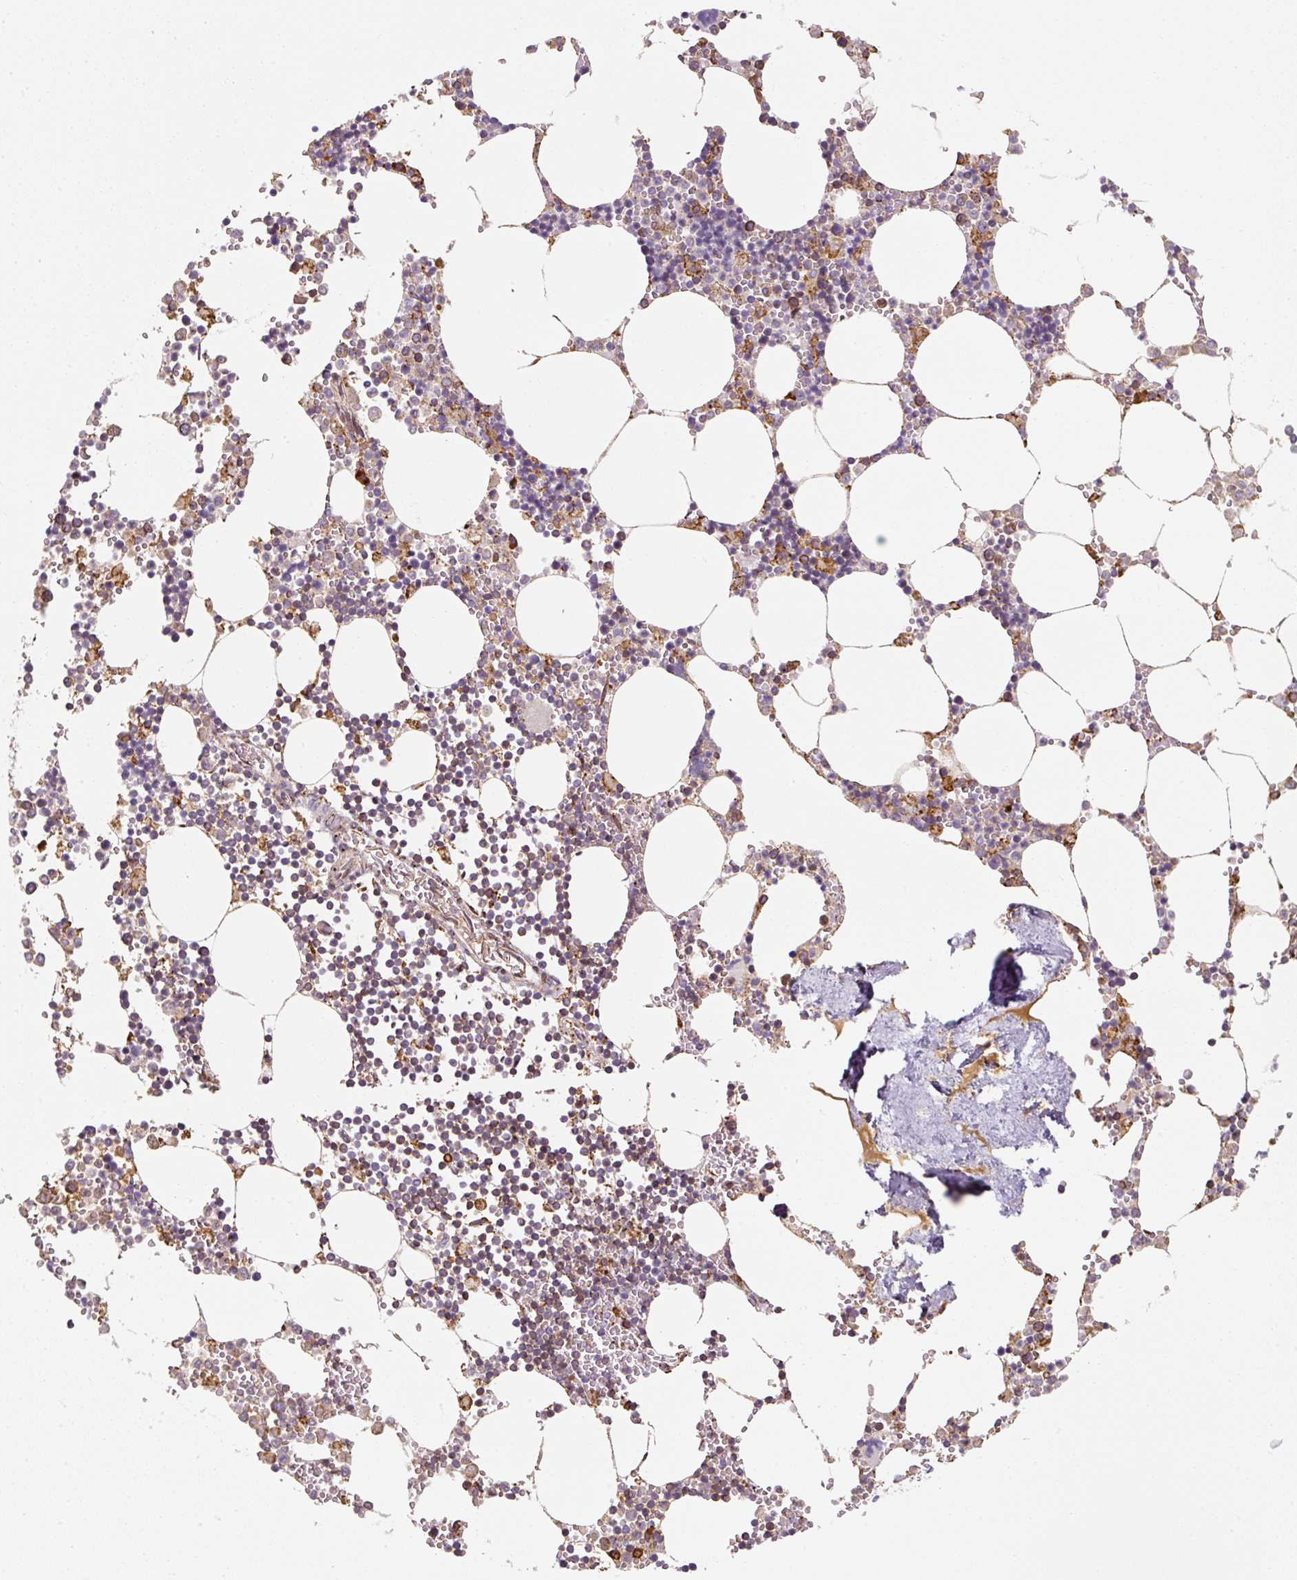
{"staining": {"intensity": "moderate", "quantity": "25%-75%", "location": "cytoplasmic/membranous"}, "tissue": "bone marrow", "cell_type": "Hematopoietic cells", "image_type": "normal", "snomed": [{"axis": "morphology", "description": "Normal tissue, NOS"}, {"axis": "topography", "description": "Bone marrow"}], "caption": "Unremarkable bone marrow shows moderate cytoplasmic/membranous positivity in approximately 25%-75% of hematopoietic cells.", "gene": "PRKCSH", "patient": {"sex": "male", "age": 54}}